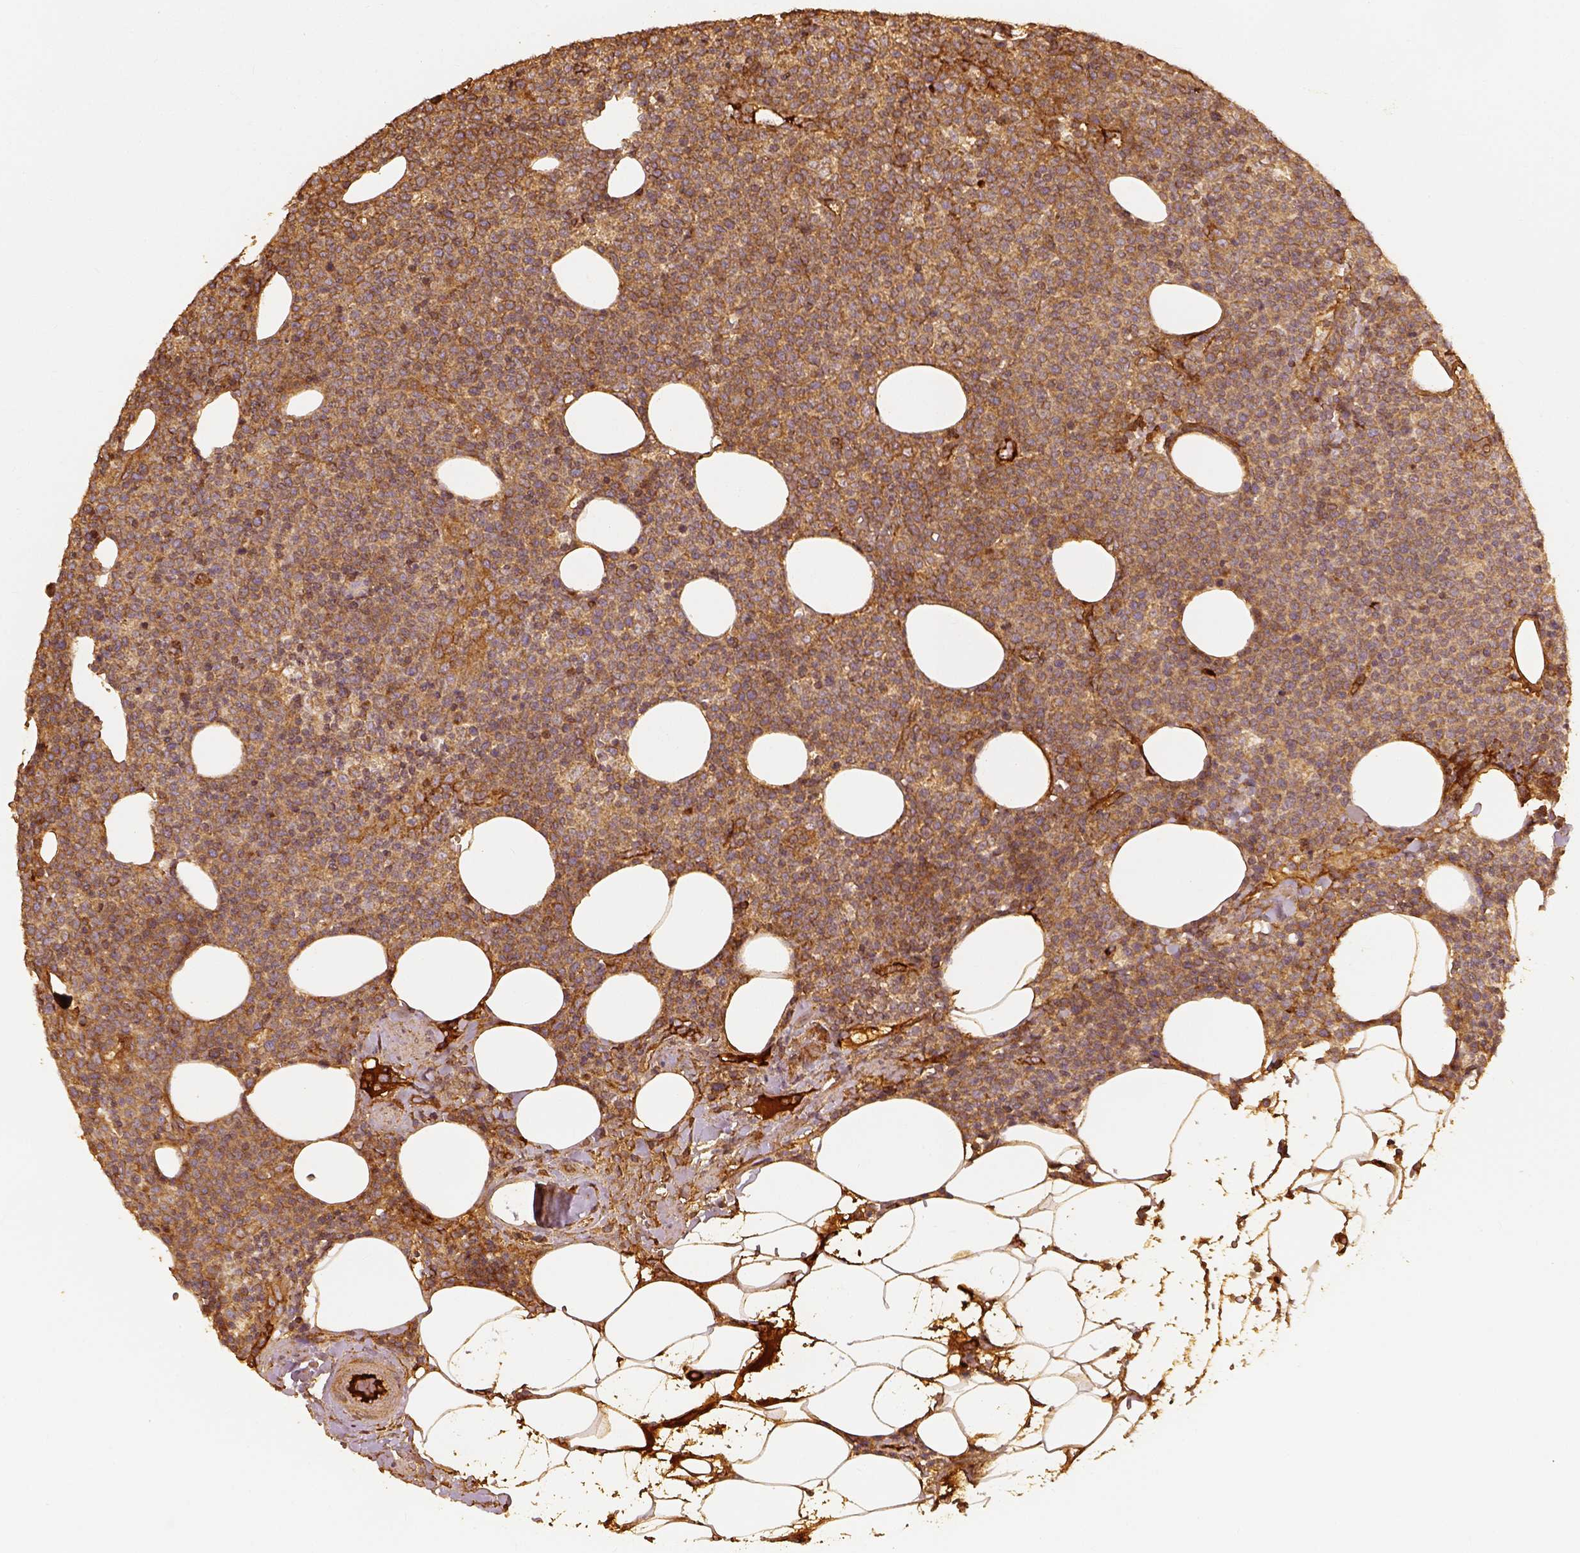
{"staining": {"intensity": "moderate", "quantity": ">75%", "location": "cytoplasmic/membranous"}, "tissue": "lymphoma", "cell_type": "Tumor cells", "image_type": "cancer", "snomed": [{"axis": "morphology", "description": "Malignant lymphoma, non-Hodgkin's type, High grade"}, {"axis": "topography", "description": "Lymph node"}], "caption": "High-grade malignant lymphoma, non-Hodgkin's type tissue demonstrates moderate cytoplasmic/membranous staining in about >75% of tumor cells, visualized by immunohistochemistry.", "gene": "VEGFA", "patient": {"sex": "male", "age": 61}}